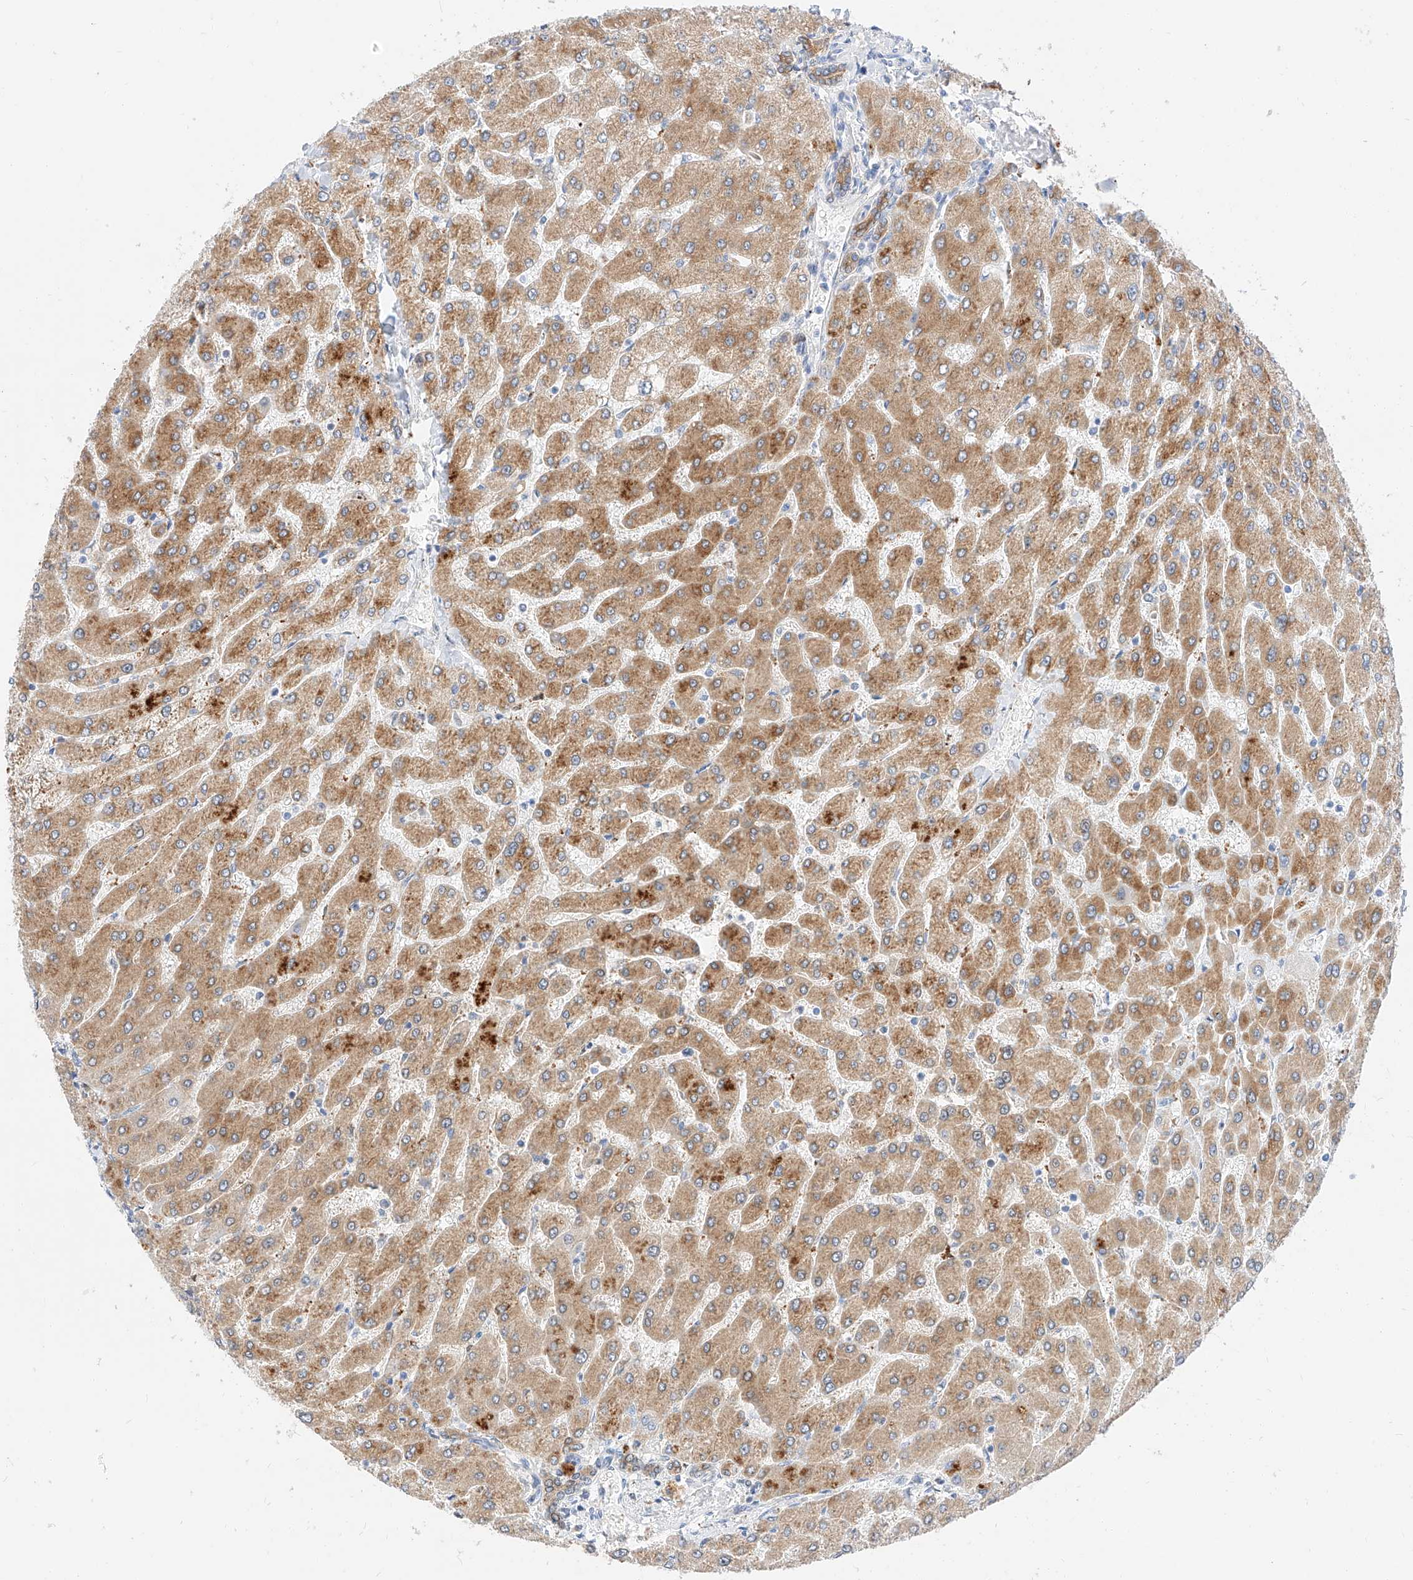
{"staining": {"intensity": "moderate", "quantity": ">75%", "location": "cytoplasmic/membranous"}, "tissue": "liver", "cell_type": "Cholangiocytes", "image_type": "normal", "snomed": [{"axis": "morphology", "description": "Normal tissue, NOS"}, {"axis": "topography", "description": "Liver"}], "caption": "Human liver stained with a brown dye exhibits moderate cytoplasmic/membranous positive staining in about >75% of cholangiocytes.", "gene": "MAP7", "patient": {"sex": "male", "age": 55}}